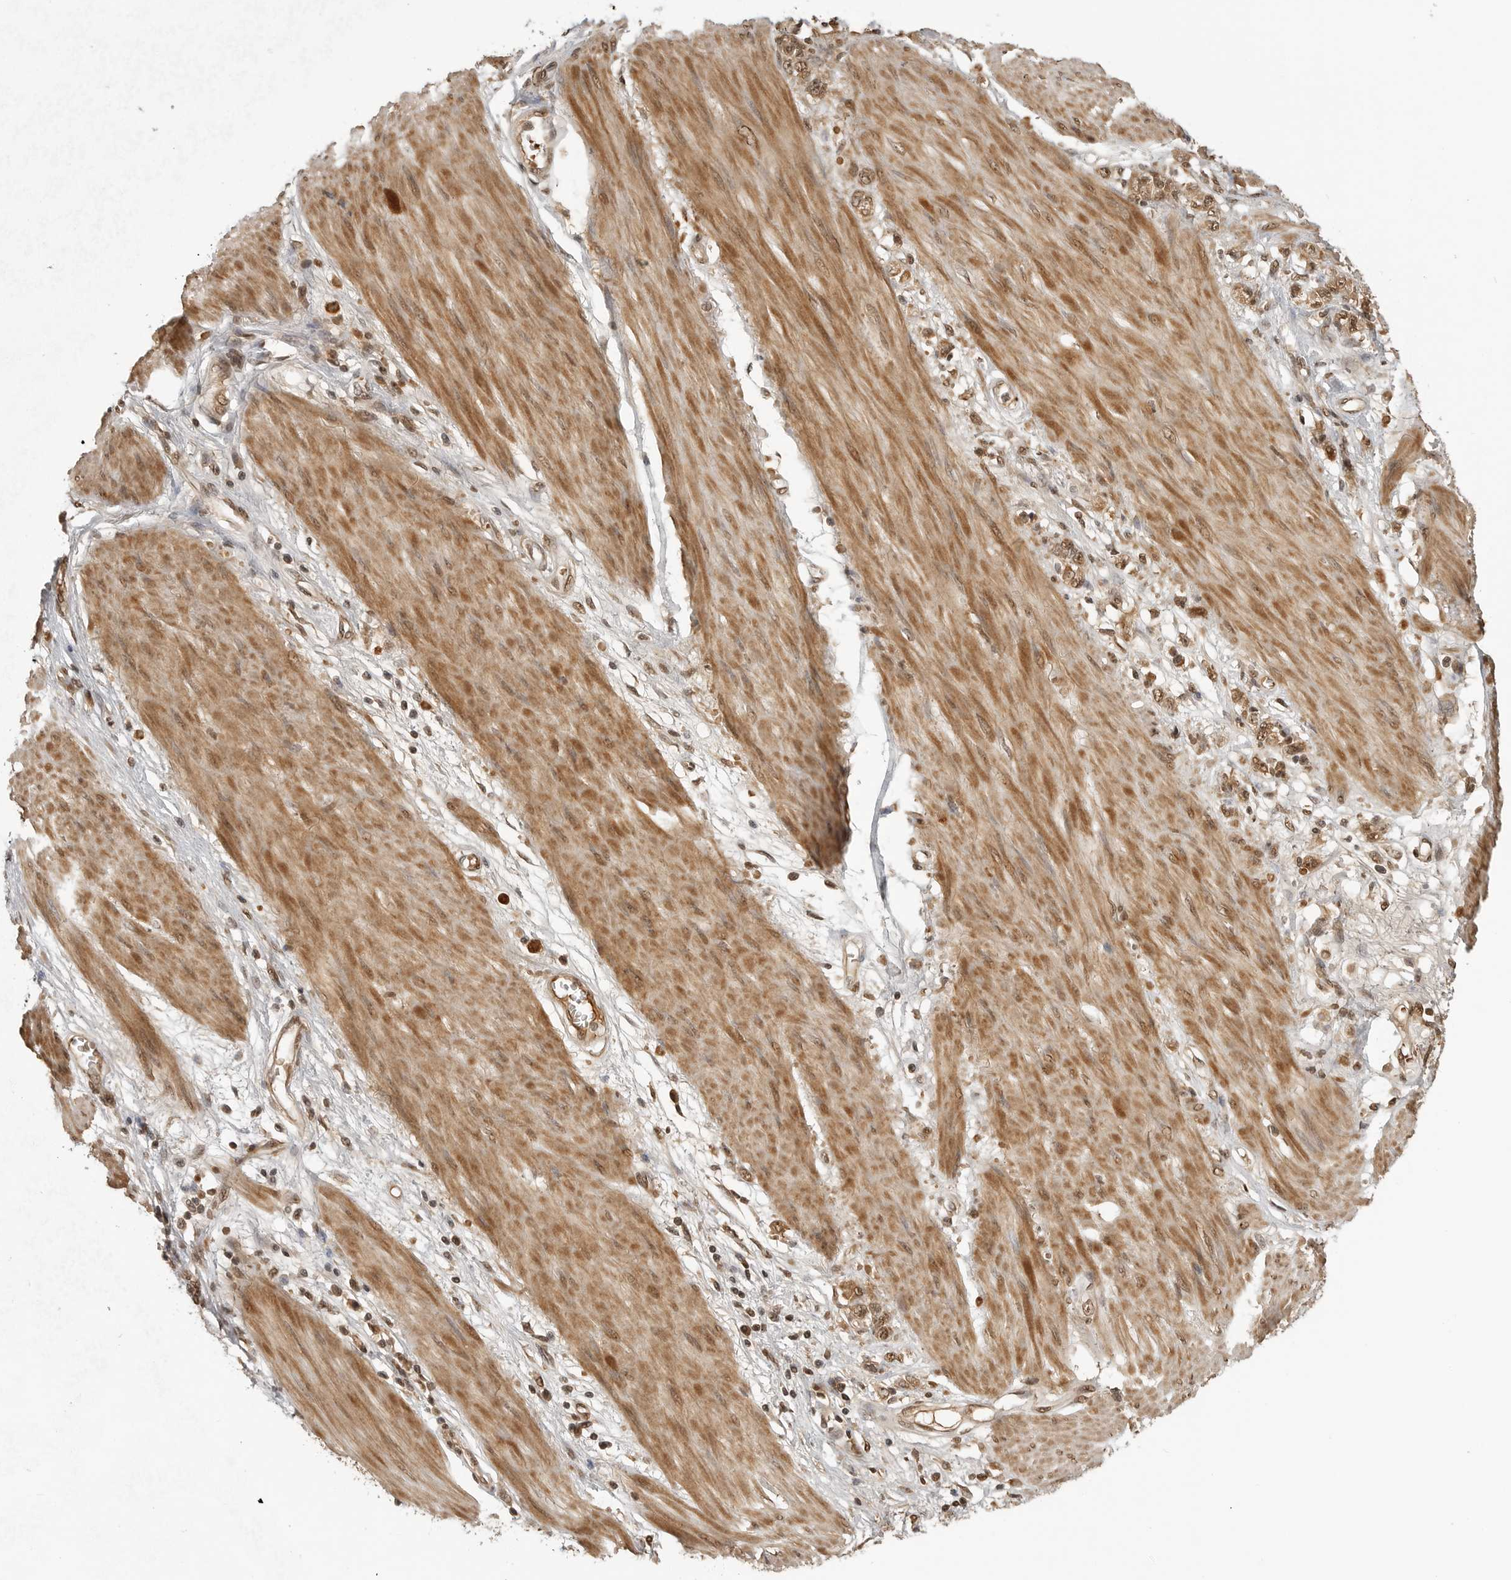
{"staining": {"intensity": "moderate", "quantity": ">75%", "location": "cytoplasmic/membranous,nuclear"}, "tissue": "stomach cancer", "cell_type": "Tumor cells", "image_type": "cancer", "snomed": [{"axis": "morphology", "description": "Adenocarcinoma, NOS"}, {"axis": "topography", "description": "Stomach"}], "caption": "Tumor cells demonstrate medium levels of moderate cytoplasmic/membranous and nuclear staining in approximately >75% of cells in human adenocarcinoma (stomach). The protein is shown in brown color, while the nuclei are stained blue.", "gene": "CLOCK", "patient": {"sex": "female", "age": 76}}